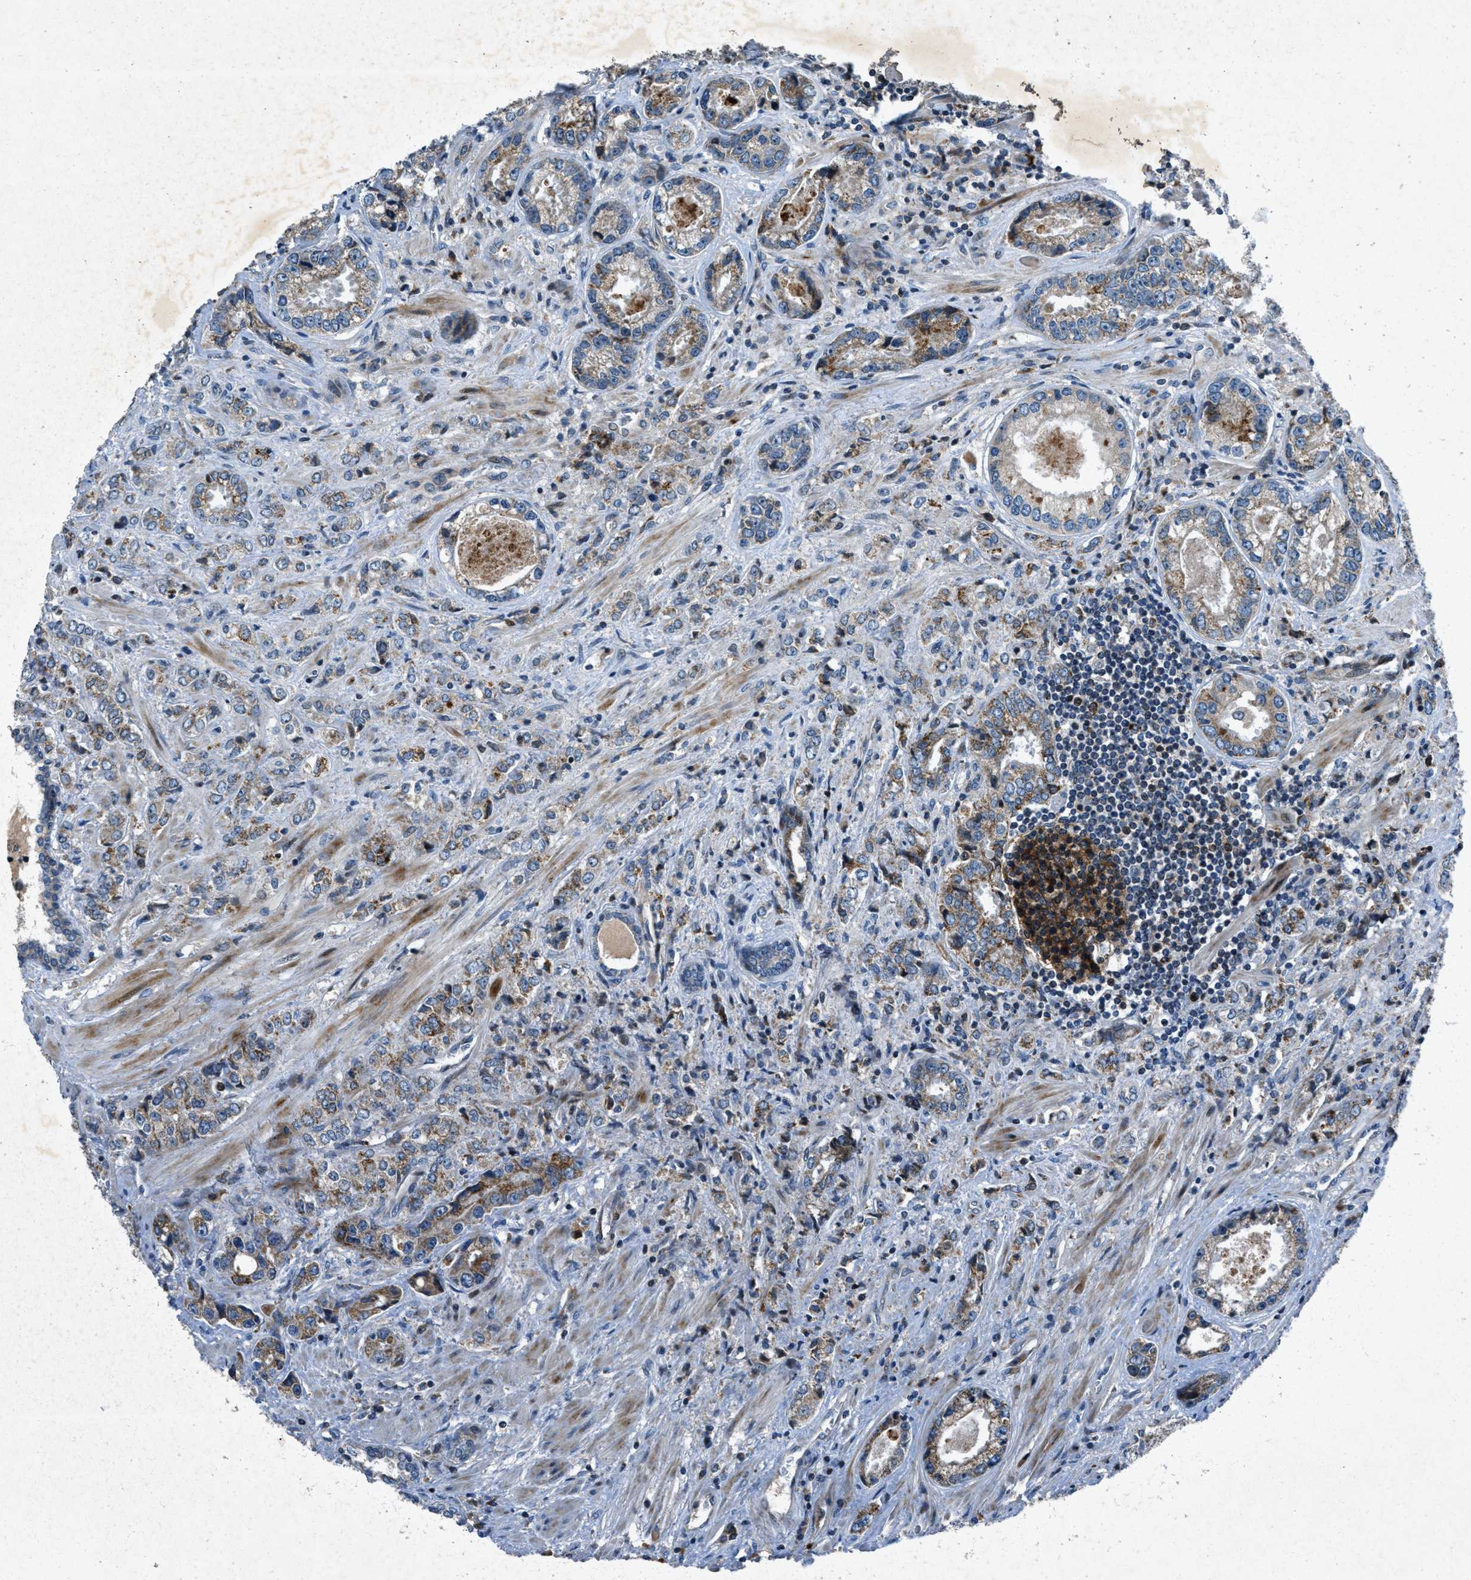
{"staining": {"intensity": "moderate", "quantity": "25%-75%", "location": "cytoplasmic/membranous"}, "tissue": "prostate cancer", "cell_type": "Tumor cells", "image_type": "cancer", "snomed": [{"axis": "morphology", "description": "Adenocarcinoma, High grade"}, {"axis": "topography", "description": "Prostate"}], "caption": "Tumor cells display medium levels of moderate cytoplasmic/membranous staining in about 25%-75% of cells in high-grade adenocarcinoma (prostate).", "gene": "CLEC2D", "patient": {"sex": "male", "age": 61}}